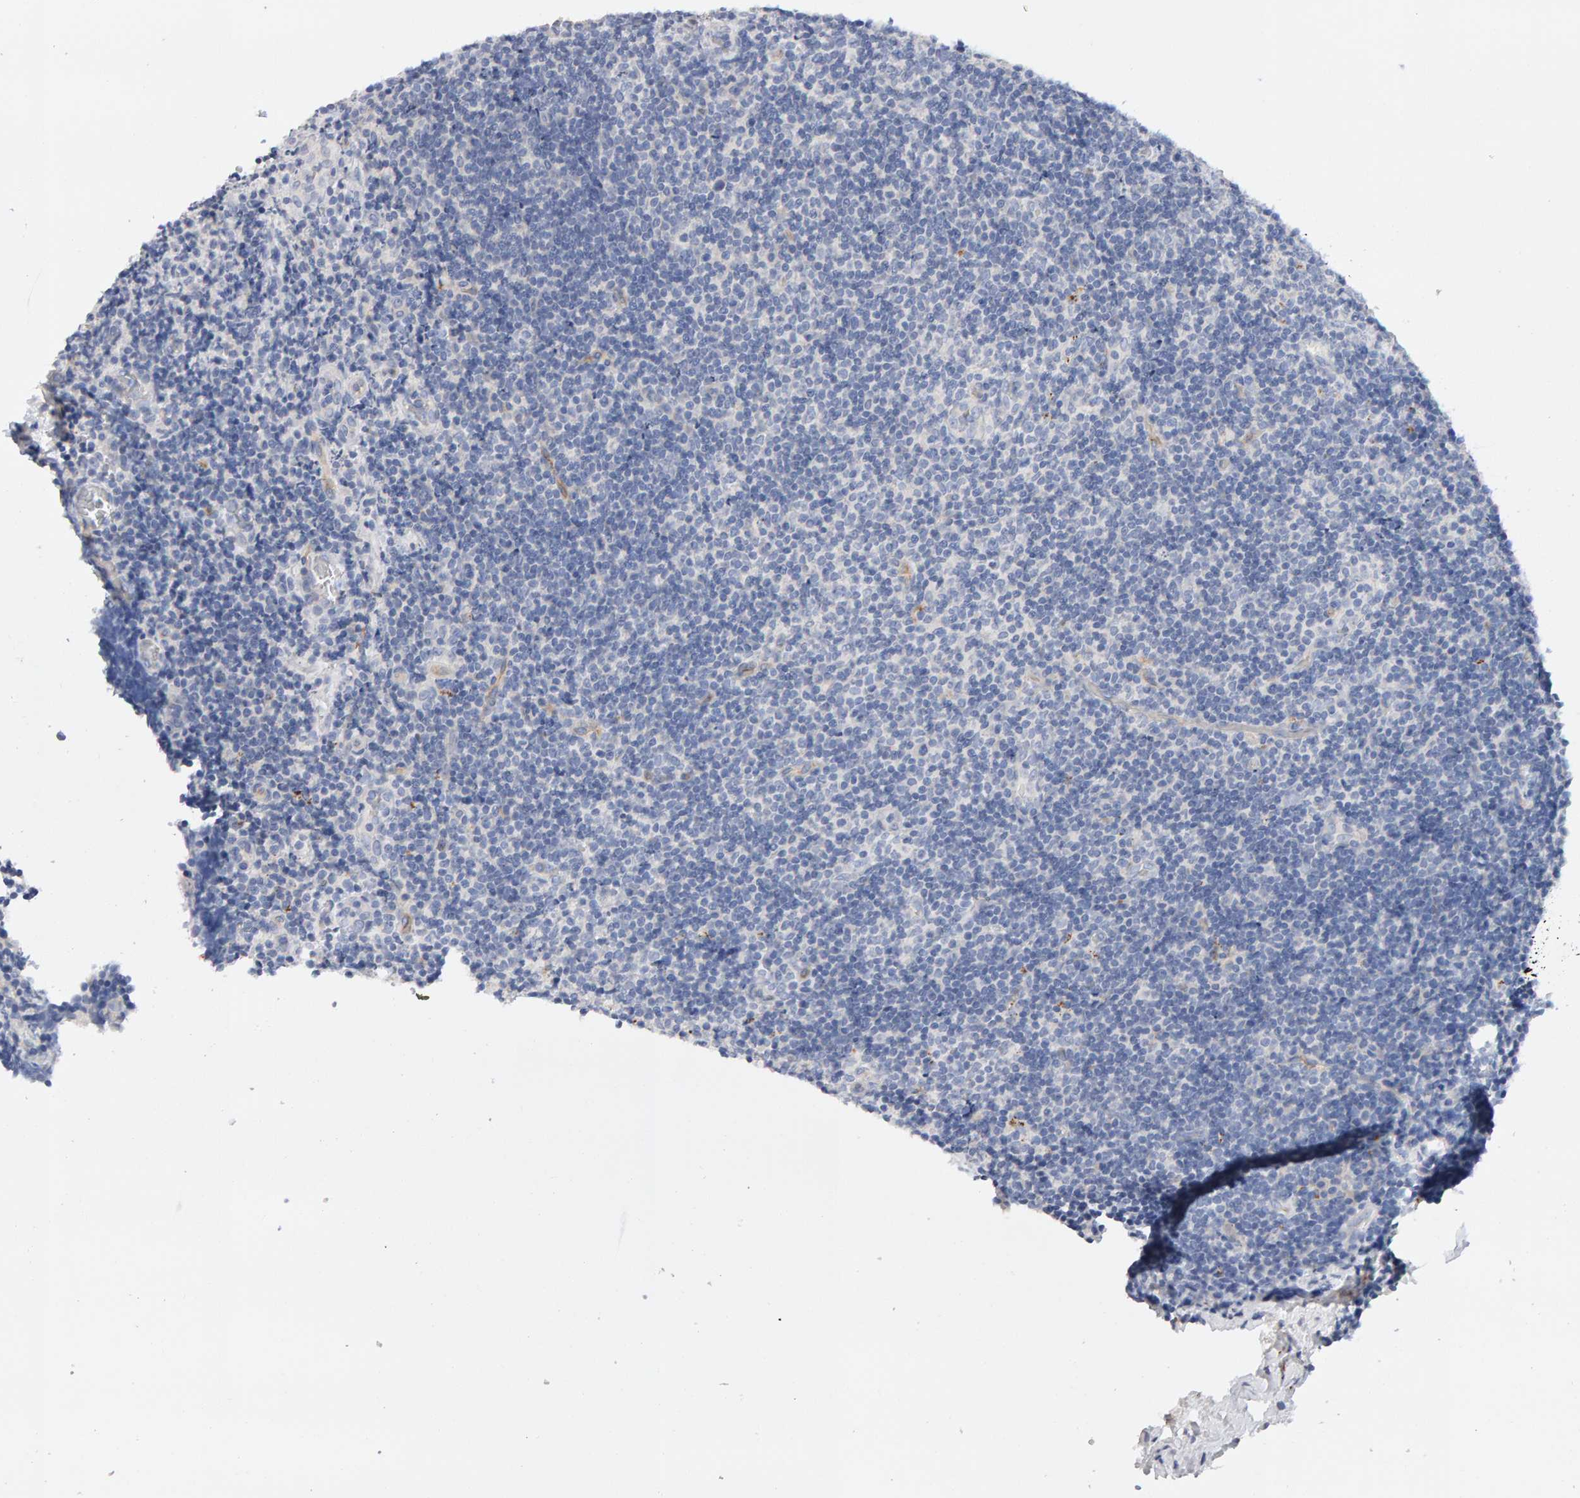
{"staining": {"intensity": "negative", "quantity": "none", "location": "none"}, "tissue": "lymphoma", "cell_type": "Tumor cells", "image_type": "cancer", "snomed": [{"axis": "morphology", "description": "Malignant lymphoma, non-Hodgkin's type, High grade"}, {"axis": "topography", "description": "Tonsil"}], "caption": "Immunohistochemistry photomicrograph of neoplastic tissue: human lymphoma stained with DAB demonstrates no significant protein positivity in tumor cells.", "gene": "METRNL", "patient": {"sex": "female", "age": 36}}